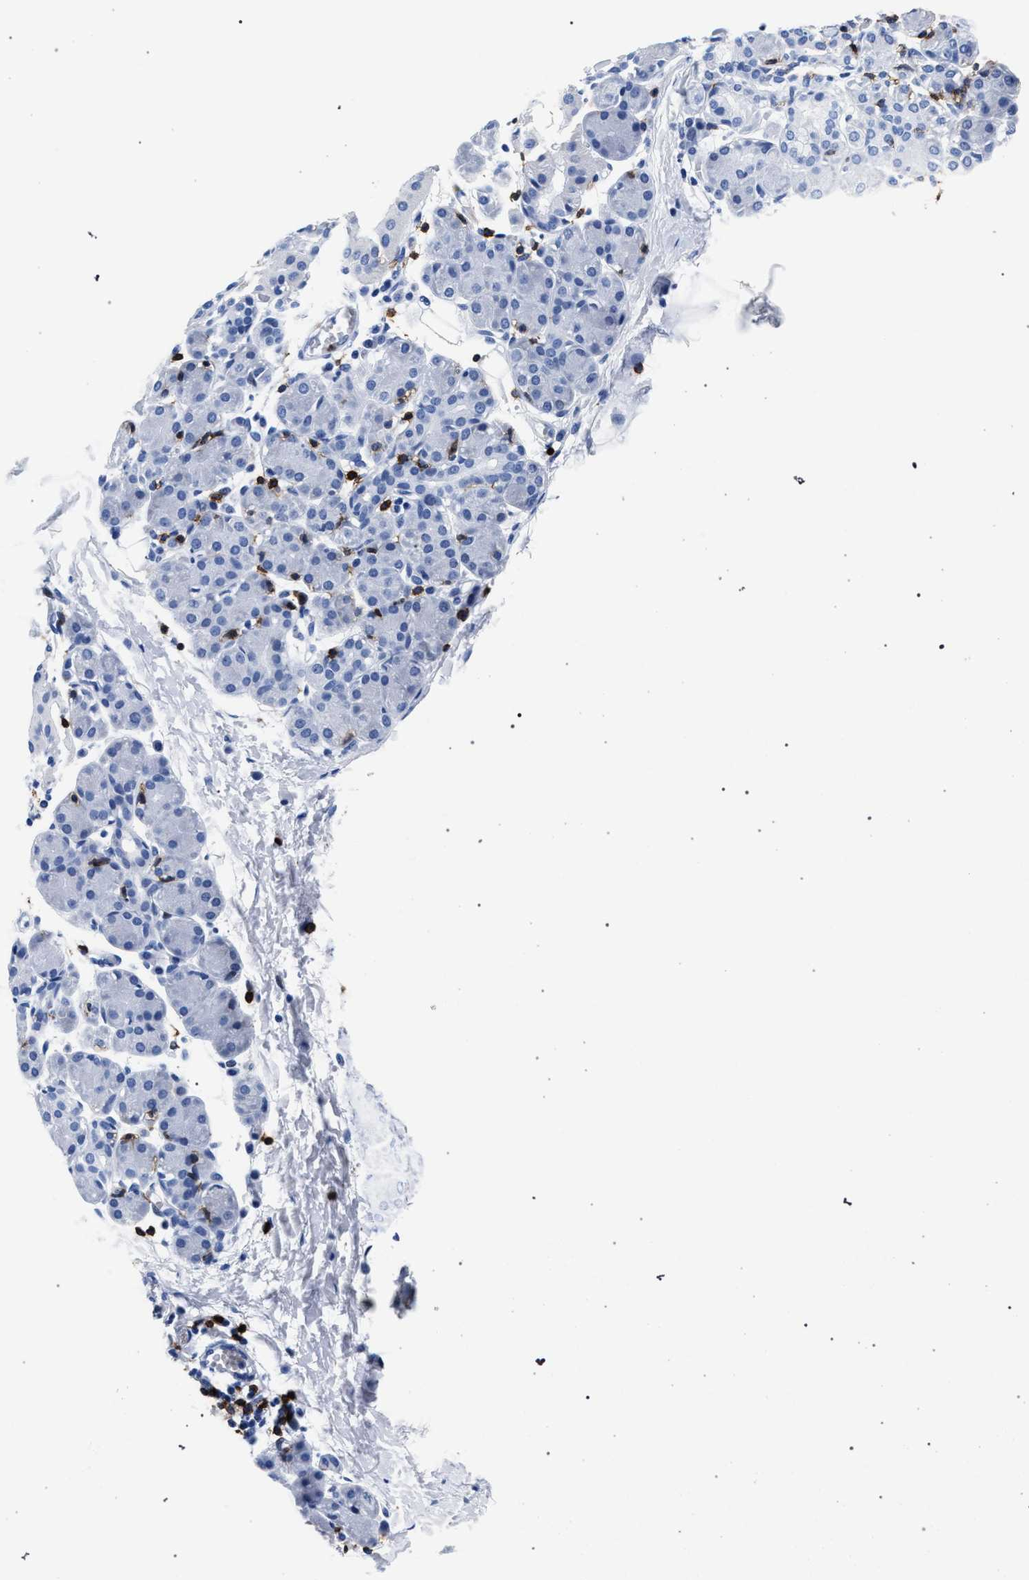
{"staining": {"intensity": "negative", "quantity": "none", "location": "none"}, "tissue": "salivary gland", "cell_type": "Glandular cells", "image_type": "normal", "snomed": [{"axis": "morphology", "description": "Normal tissue, NOS"}, {"axis": "morphology", "description": "Inflammation, NOS"}, {"axis": "topography", "description": "Lymph node"}, {"axis": "topography", "description": "Salivary gland"}], "caption": "This is an immunohistochemistry (IHC) histopathology image of normal human salivary gland. There is no staining in glandular cells.", "gene": "KLRK1", "patient": {"sex": "male", "age": 3}}